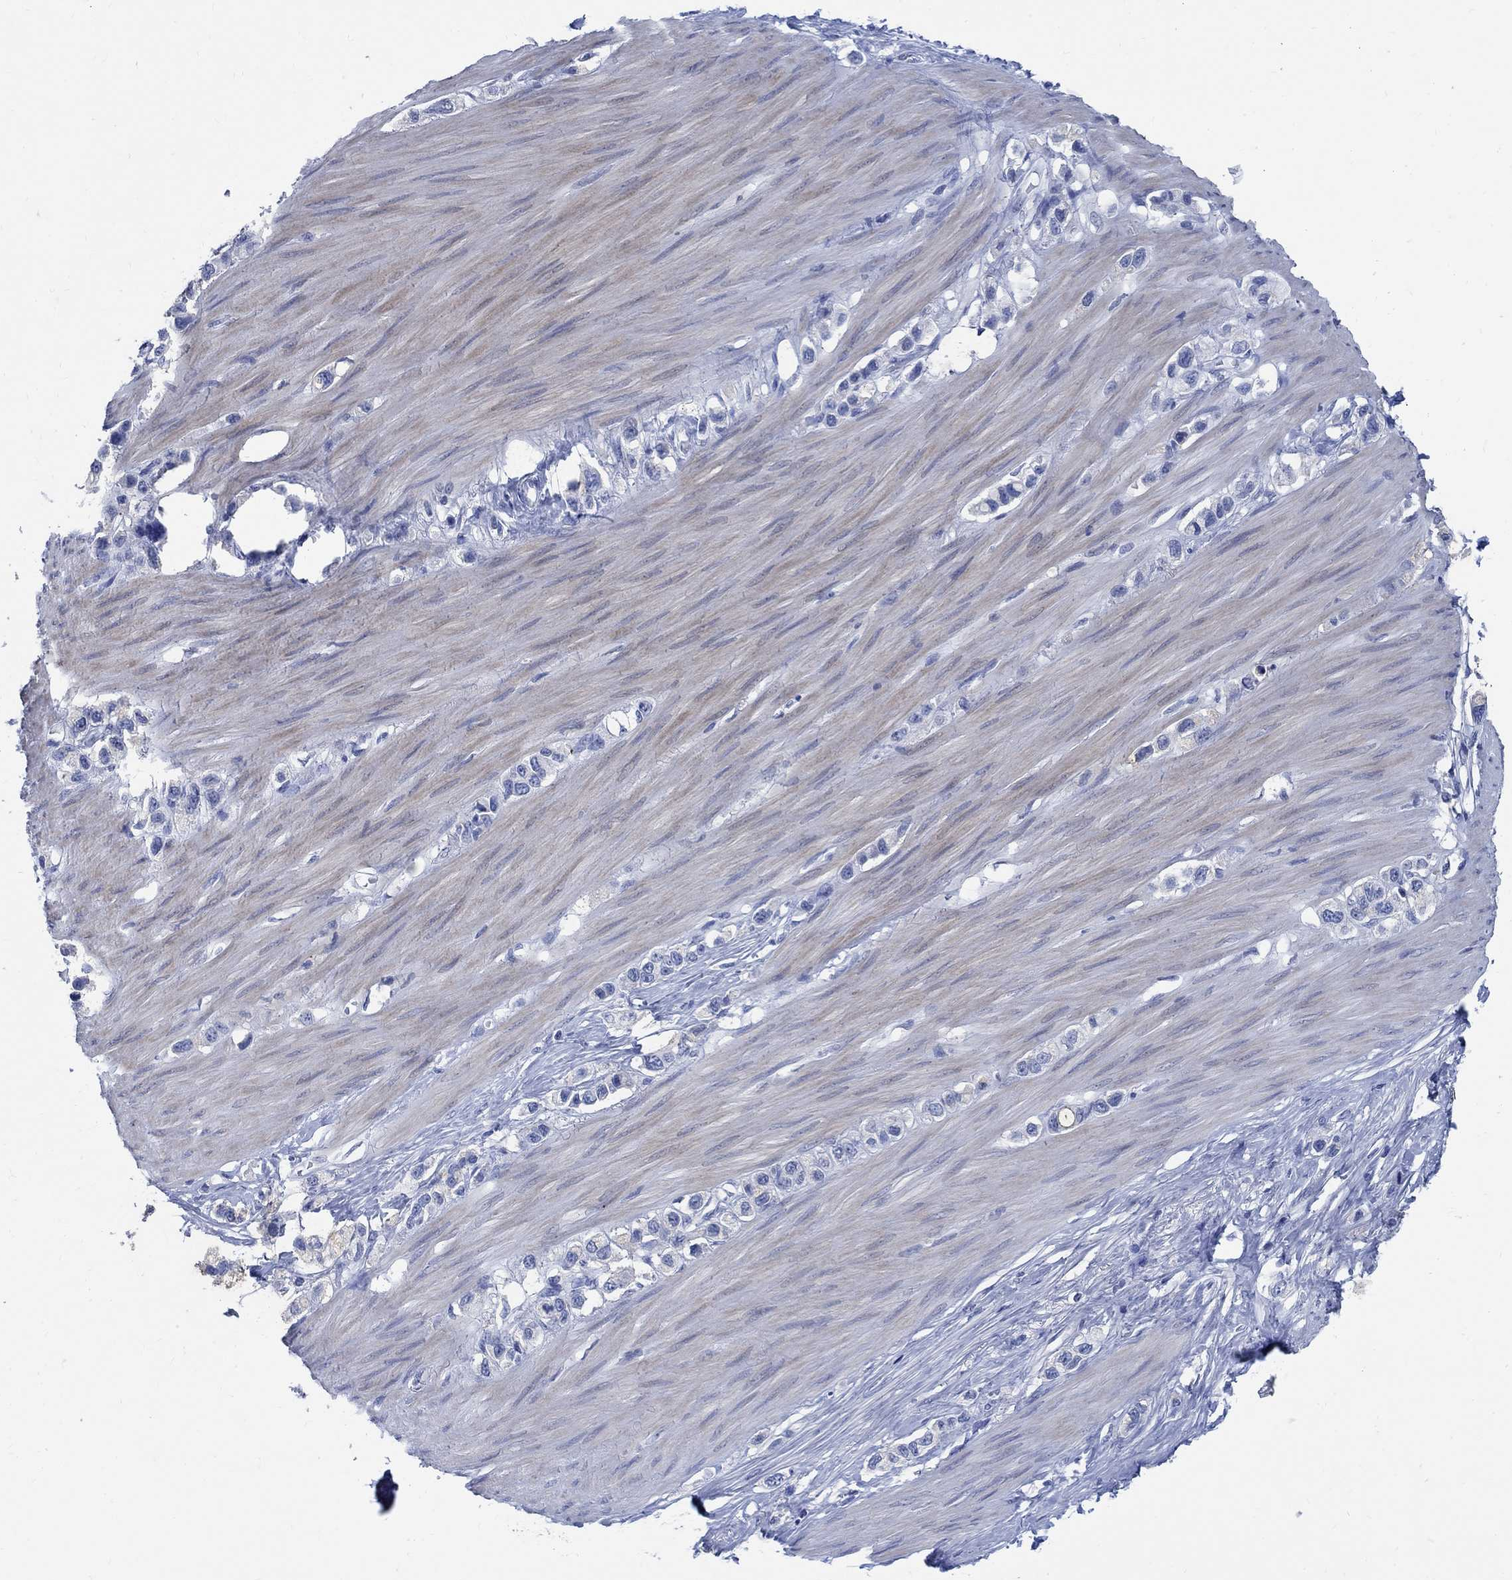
{"staining": {"intensity": "weak", "quantity": "<25%", "location": "cytoplasmic/membranous"}, "tissue": "stomach cancer", "cell_type": "Tumor cells", "image_type": "cancer", "snomed": [{"axis": "morphology", "description": "Normal tissue, NOS"}, {"axis": "morphology", "description": "Adenocarcinoma, NOS"}, {"axis": "morphology", "description": "Adenocarcinoma, High grade"}, {"axis": "topography", "description": "Stomach, upper"}, {"axis": "topography", "description": "Stomach"}], "caption": "Tumor cells are negative for protein expression in human stomach adenocarcinoma.", "gene": "CAMK2N1", "patient": {"sex": "female", "age": 65}}